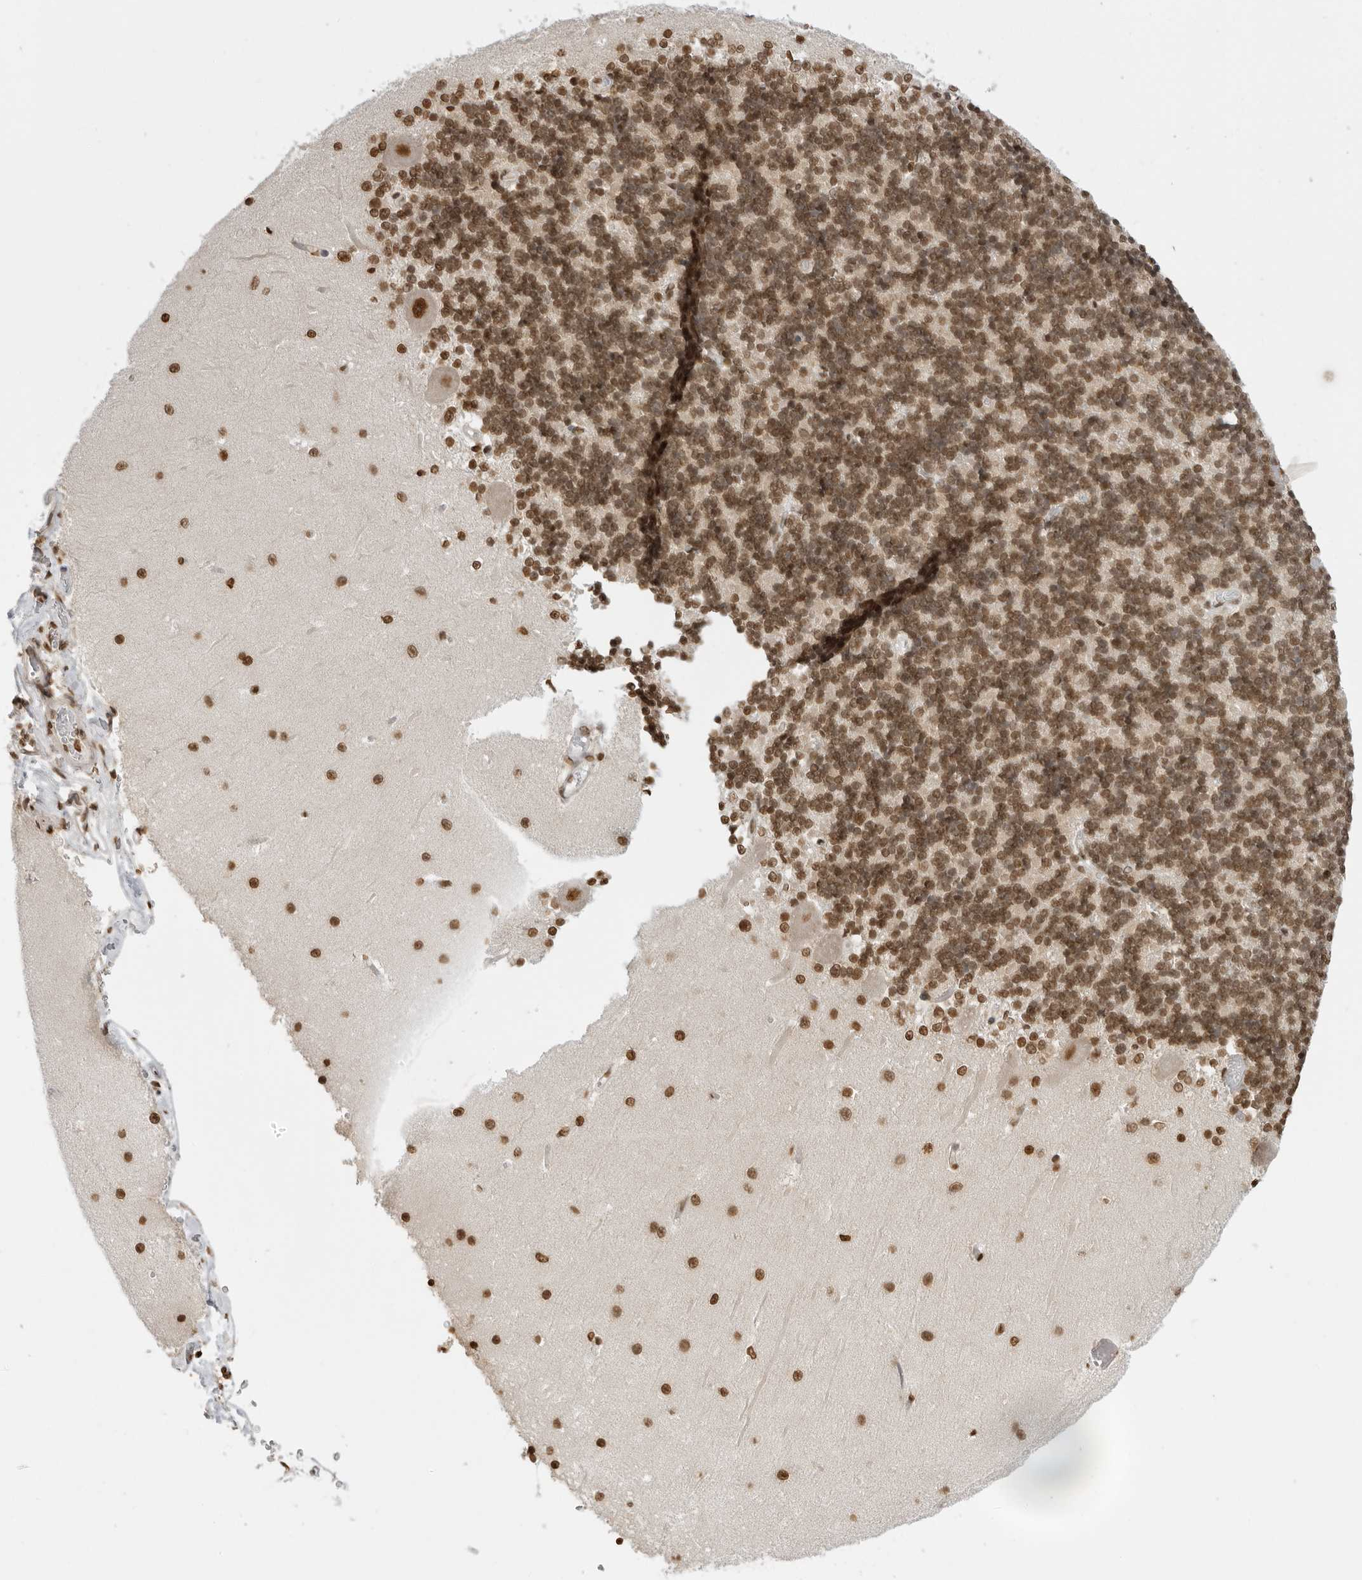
{"staining": {"intensity": "moderate", "quantity": ">75%", "location": "nuclear"}, "tissue": "cerebellum", "cell_type": "Cells in granular layer", "image_type": "normal", "snomed": [{"axis": "morphology", "description": "Normal tissue, NOS"}, {"axis": "topography", "description": "Cerebellum"}], "caption": "The histopathology image shows immunohistochemical staining of benign cerebellum. There is moderate nuclear expression is present in approximately >75% of cells in granular layer. Ihc stains the protein in brown and the nuclei are stained blue.", "gene": "RPA2", "patient": {"sex": "male", "age": 37}}